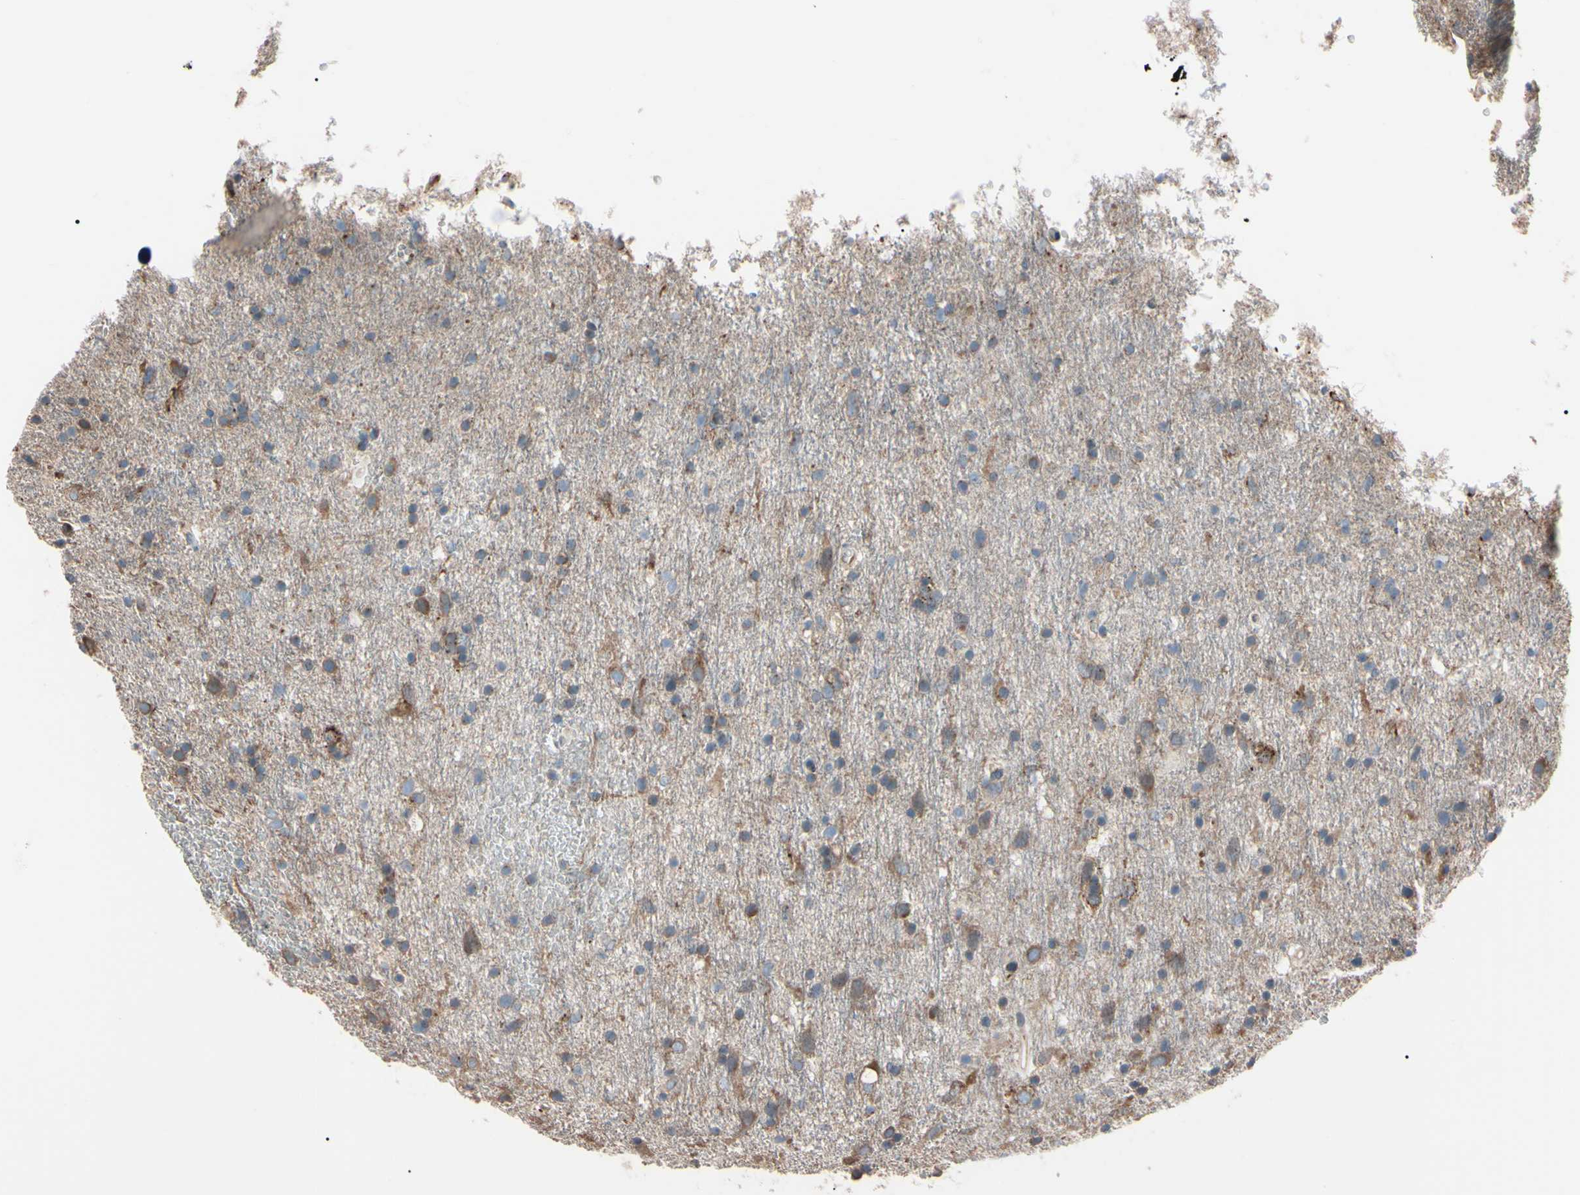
{"staining": {"intensity": "moderate", "quantity": ">75%", "location": "cytoplasmic/membranous"}, "tissue": "glioma", "cell_type": "Tumor cells", "image_type": "cancer", "snomed": [{"axis": "morphology", "description": "Glioma, malignant, Low grade"}, {"axis": "topography", "description": "Brain"}], "caption": "Moderate cytoplasmic/membranous positivity is identified in approximately >75% of tumor cells in malignant low-grade glioma.", "gene": "PRKACA", "patient": {"sex": "male", "age": 77}}